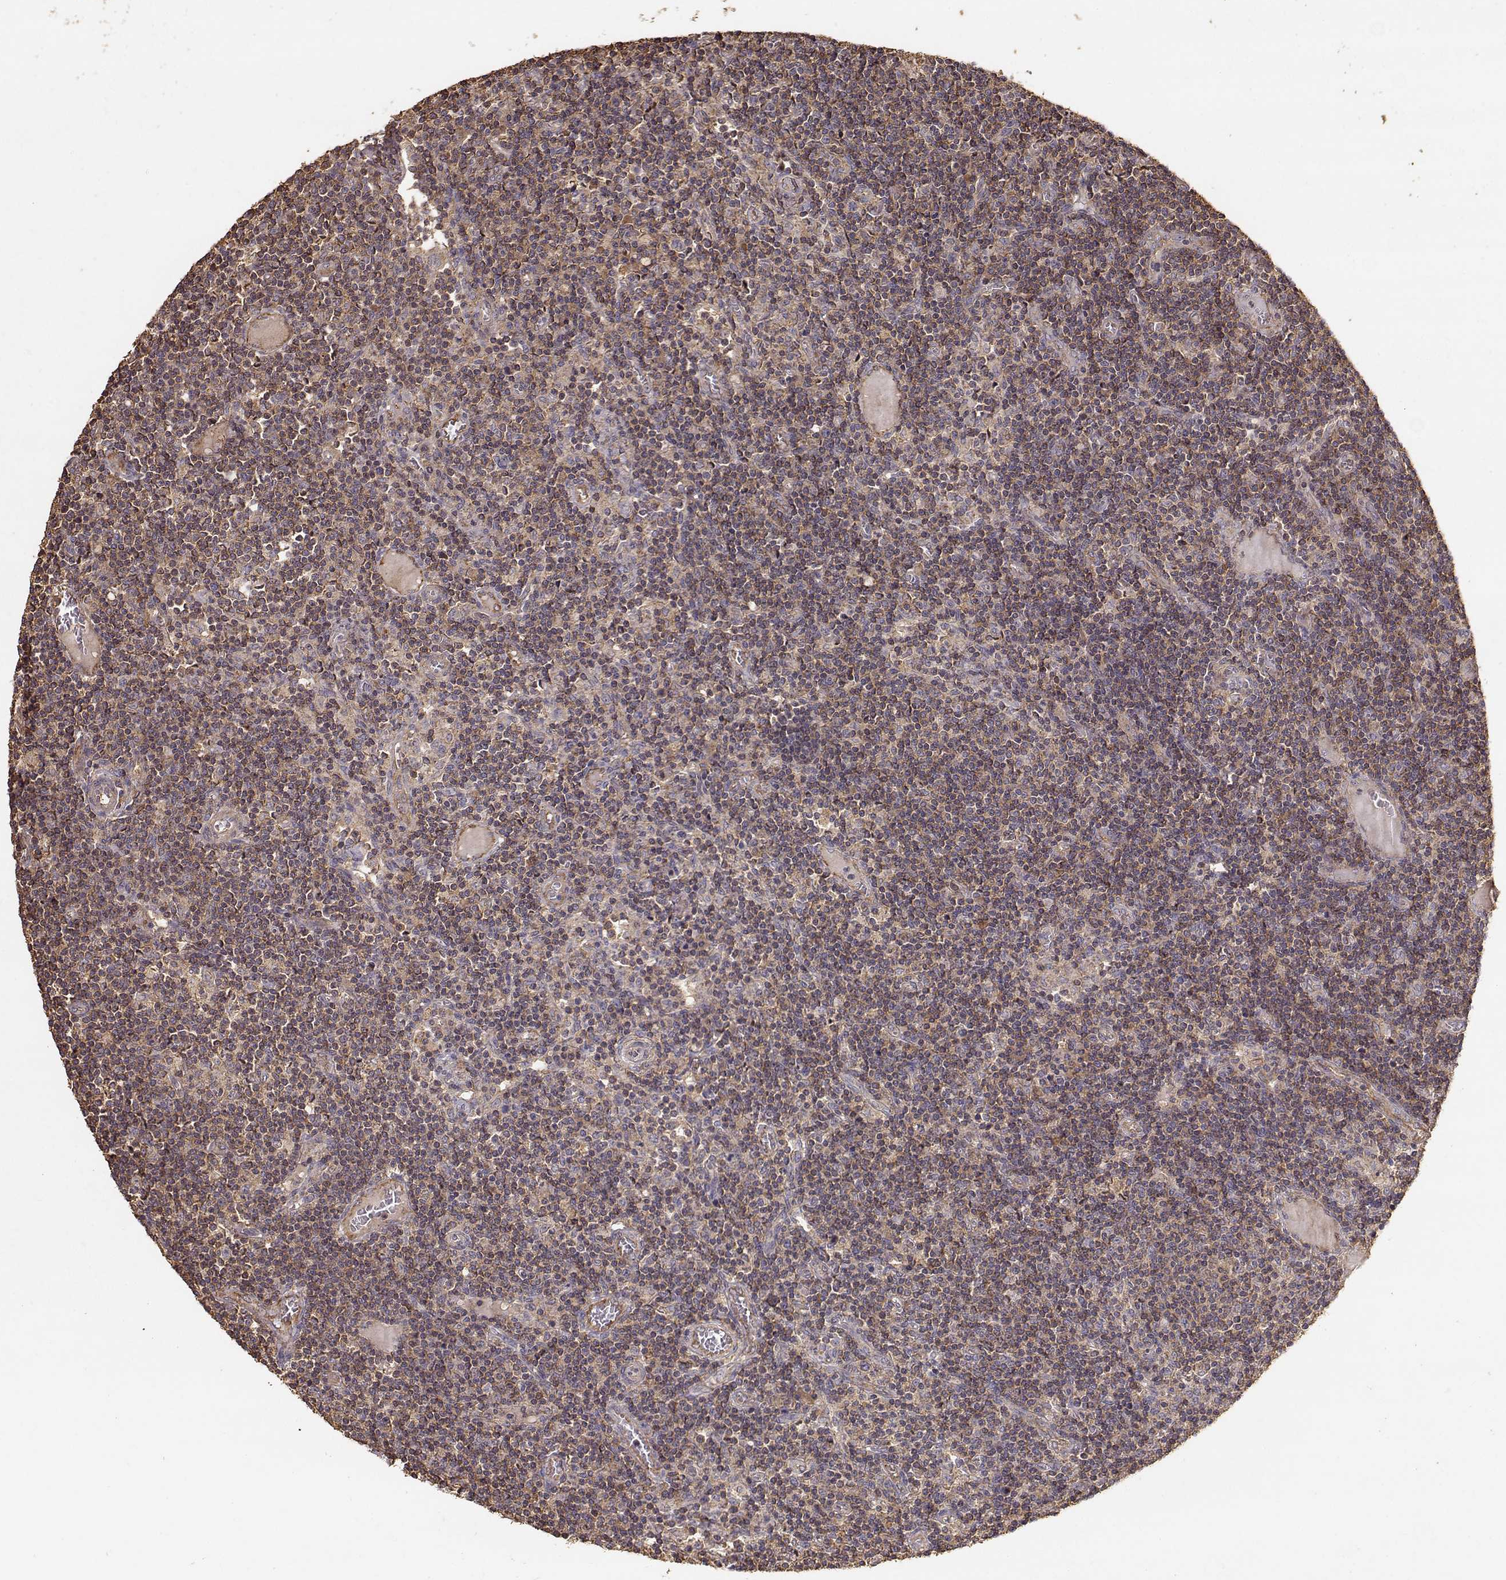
{"staining": {"intensity": "moderate", "quantity": ">75%", "location": "cytoplasmic/membranous"}, "tissue": "lymph node", "cell_type": "Non-germinal center cells", "image_type": "normal", "snomed": [{"axis": "morphology", "description": "Normal tissue, NOS"}, {"axis": "topography", "description": "Lymph node"}], "caption": "A high-resolution image shows immunohistochemistry staining of benign lymph node, which reveals moderate cytoplasmic/membranous expression in about >75% of non-germinal center cells. (DAB IHC with brightfield microscopy, high magnification).", "gene": "TARS3", "patient": {"sex": "female", "age": 72}}